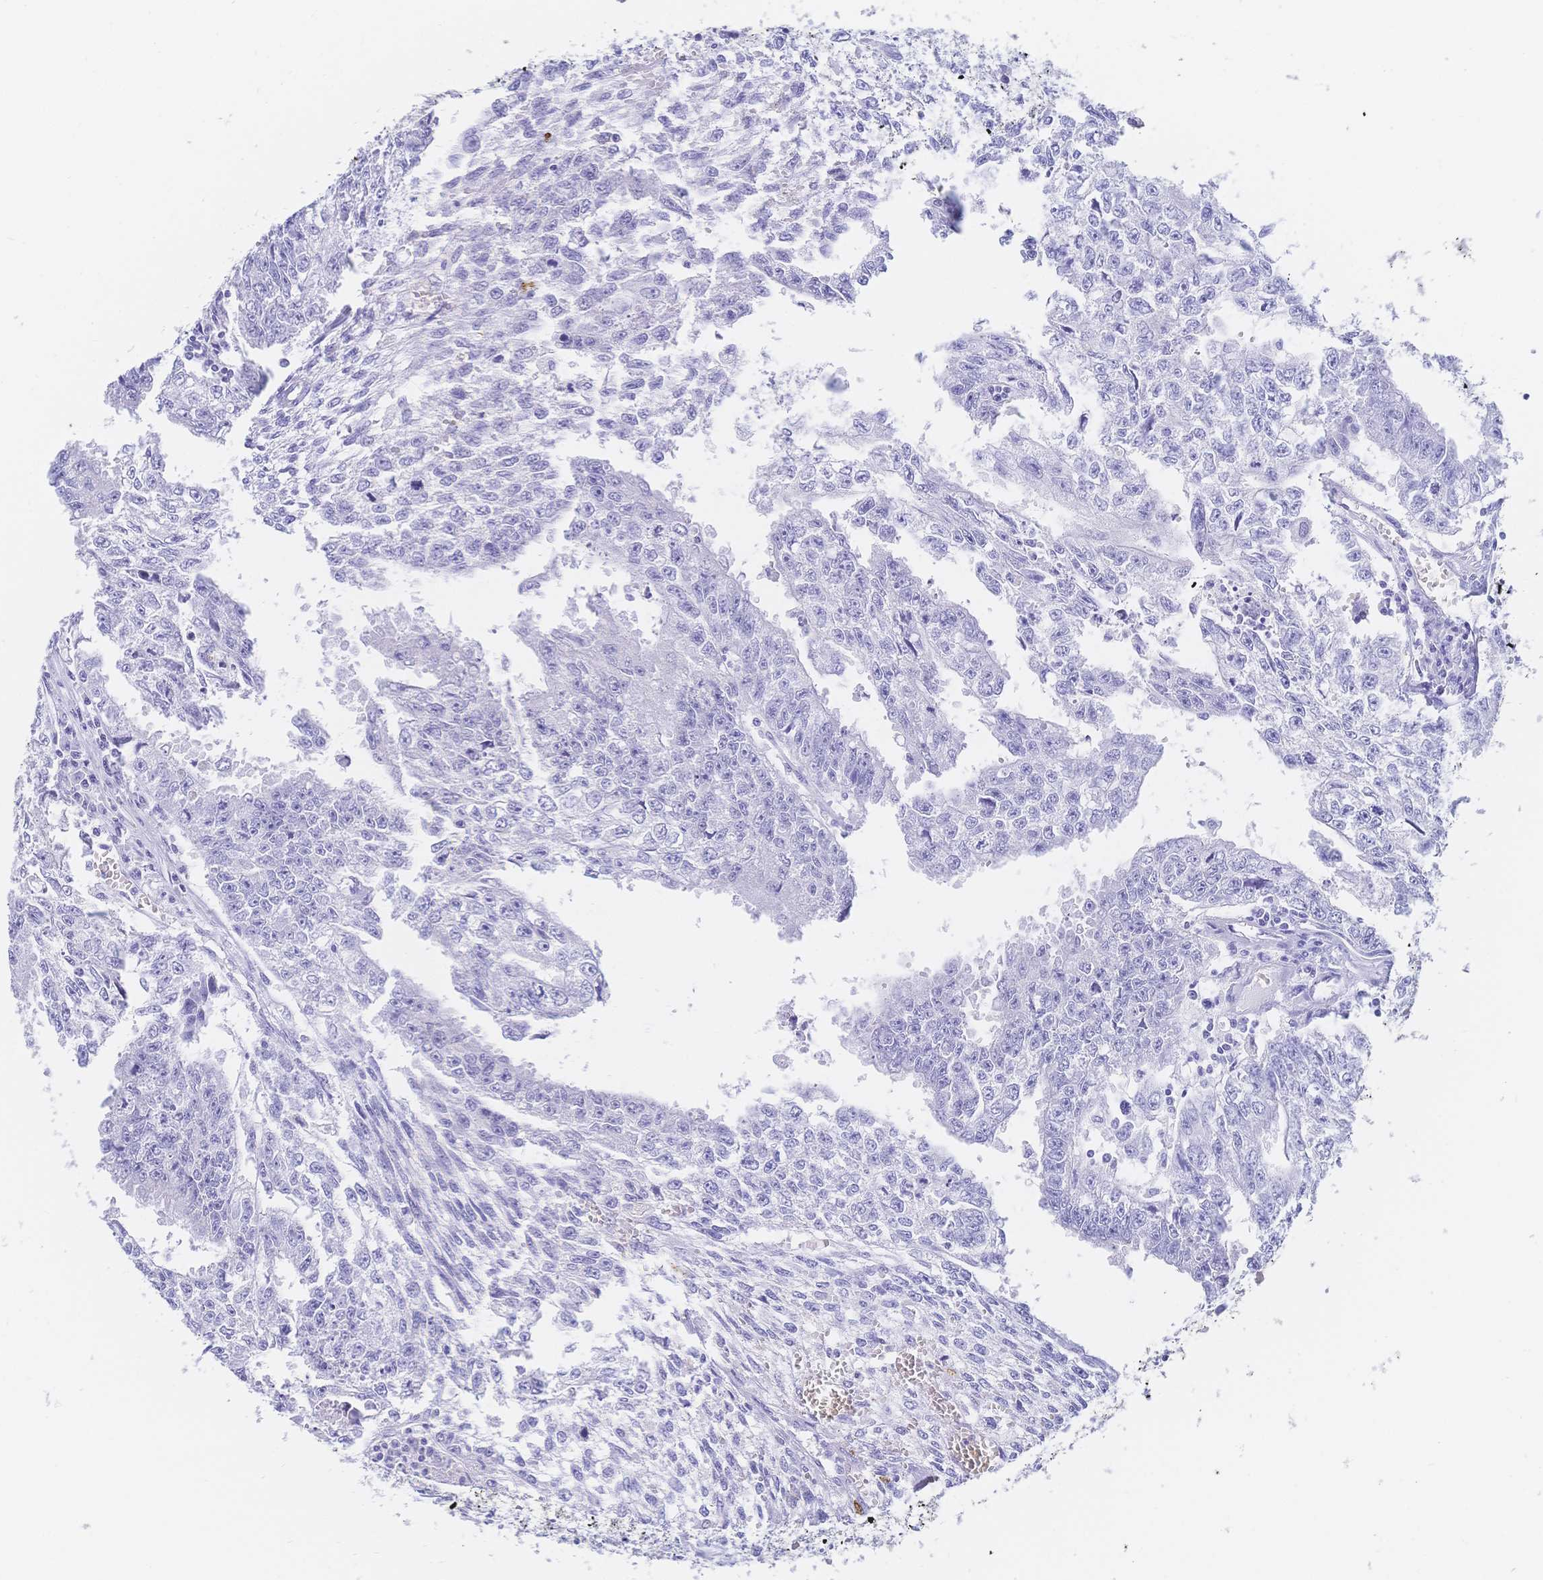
{"staining": {"intensity": "negative", "quantity": "none", "location": "none"}, "tissue": "testis cancer", "cell_type": "Tumor cells", "image_type": "cancer", "snomed": [{"axis": "morphology", "description": "Carcinoma, Embryonal, NOS"}, {"axis": "morphology", "description": "Teratoma, malignant, NOS"}, {"axis": "topography", "description": "Testis"}], "caption": "An IHC micrograph of testis cancer (malignant teratoma) is shown. There is no staining in tumor cells of testis cancer (malignant teratoma). (DAB immunohistochemistry, high magnification).", "gene": "MEP1B", "patient": {"sex": "male", "age": 24}}